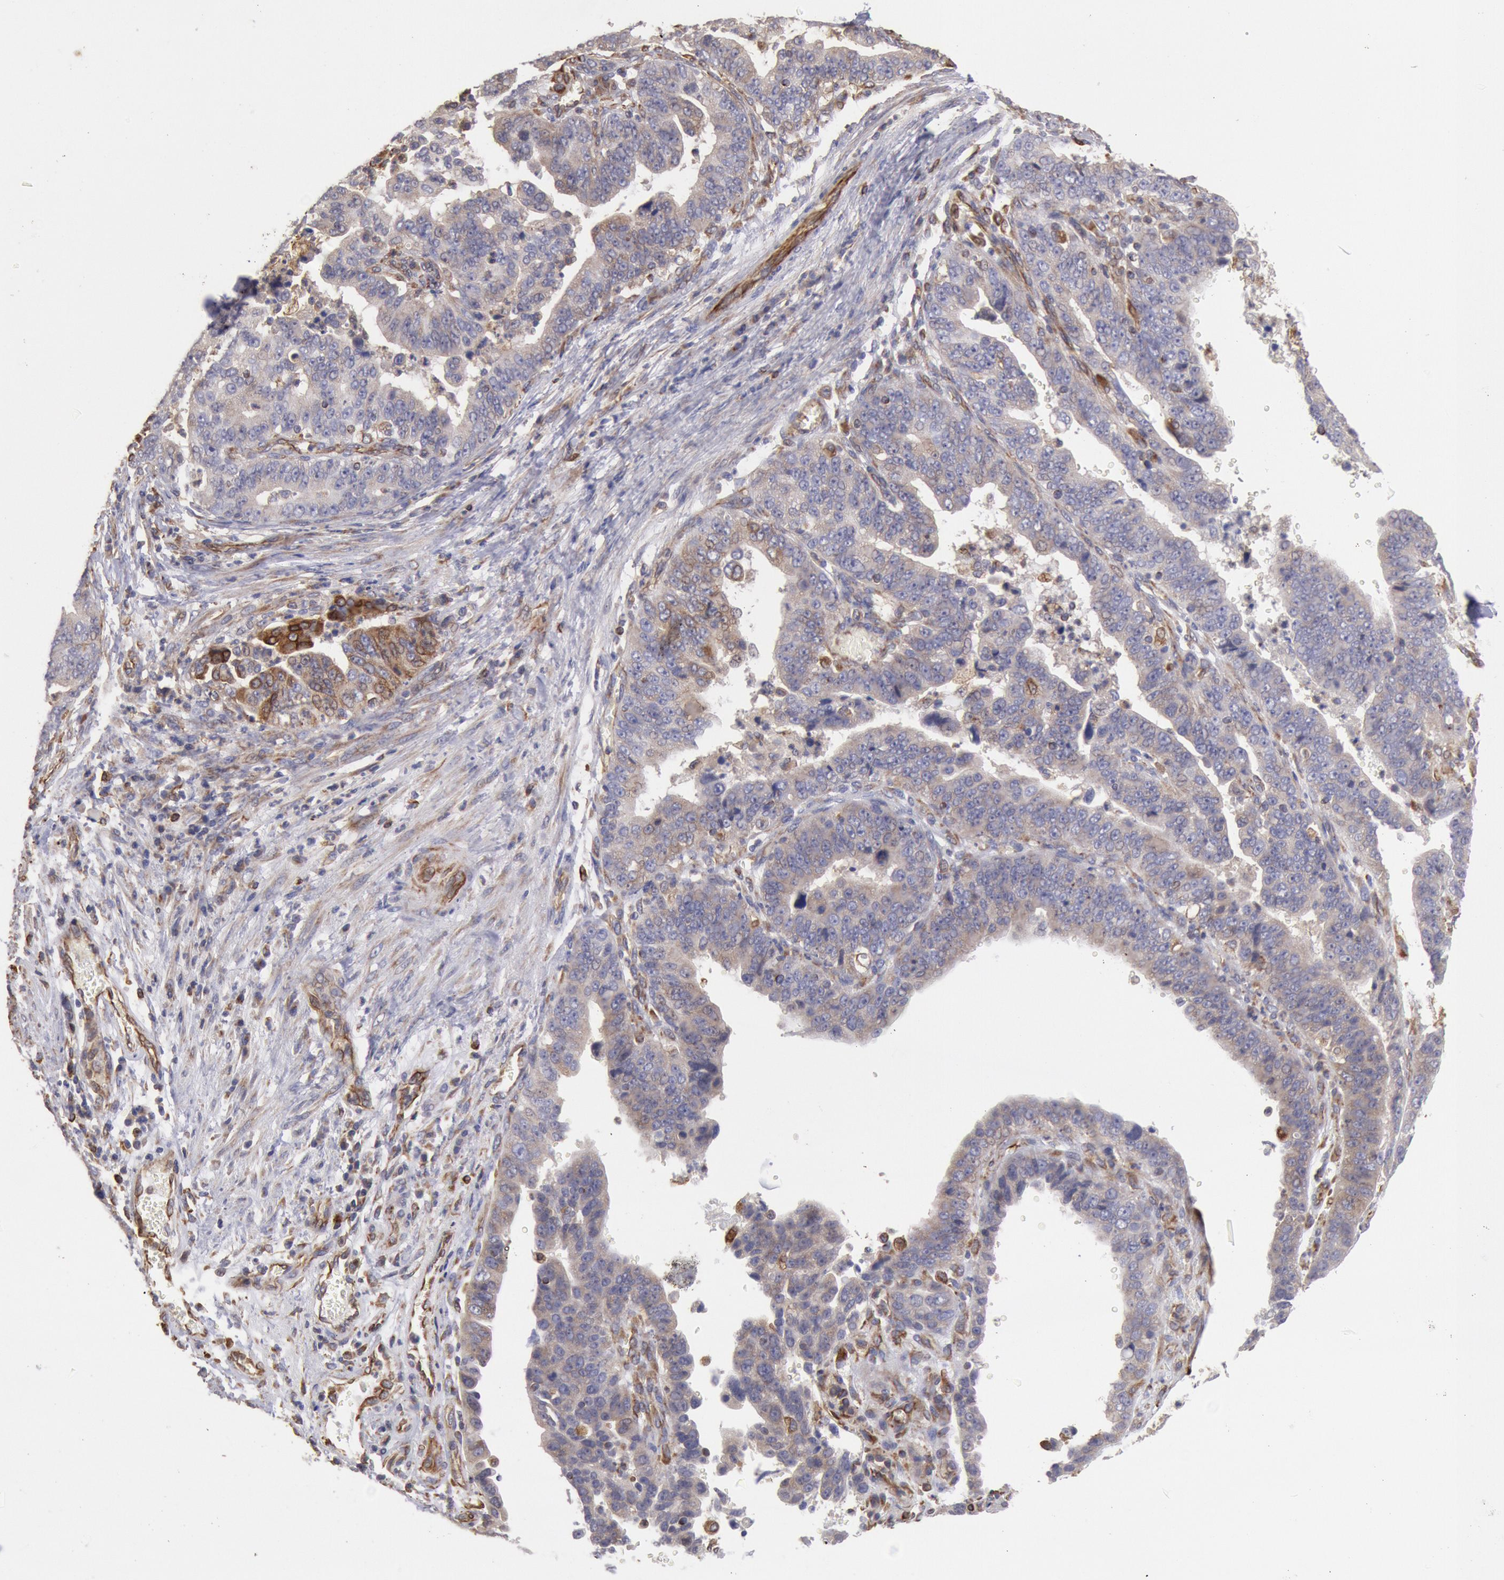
{"staining": {"intensity": "weak", "quantity": ">75%", "location": "cytoplasmic/membranous"}, "tissue": "stomach cancer", "cell_type": "Tumor cells", "image_type": "cancer", "snomed": [{"axis": "morphology", "description": "Adenocarcinoma, NOS"}, {"axis": "topography", "description": "Stomach, upper"}], "caption": "Stomach cancer stained with a protein marker reveals weak staining in tumor cells.", "gene": "RNF139", "patient": {"sex": "female", "age": 50}}